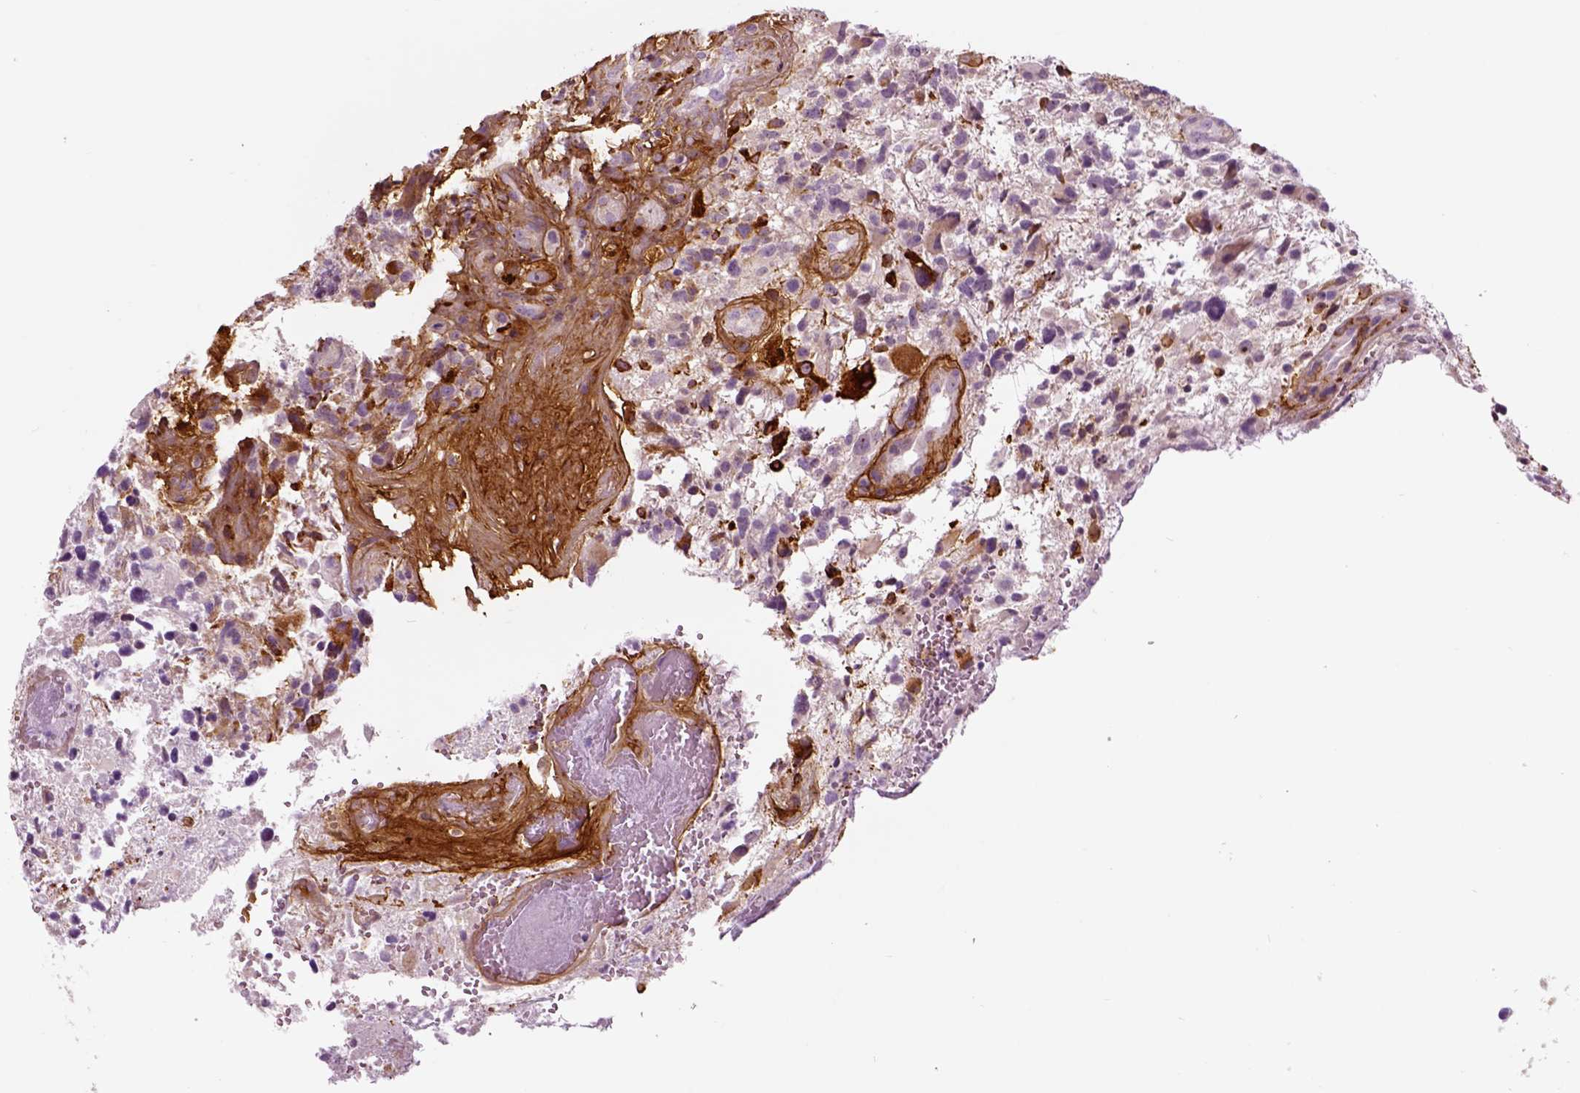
{"staining": {"intensity": "negative", "quantity": "none", "location": "none"}, "tissue": "glioma", "cell_type": "Tumor cells", "image_type": "cancer", "snomed": [{"axis": "morphology", "description": "Glioma, malignant, High grade"}, {"axis": "topography", "description": "Brain"}], "caption": "DAB immunohistochemical staining of human glioma exhibits no significant staining in tumor cells. The staining was performed using DAB (3,3'-diaminobenzidine) to visualize the protein expression in brown, while the nuclei were stained in blue with hematoxylin (Magnification: 20x).", "gene": "COL6A2", "patient": {"sex": "female", "age": 71}}